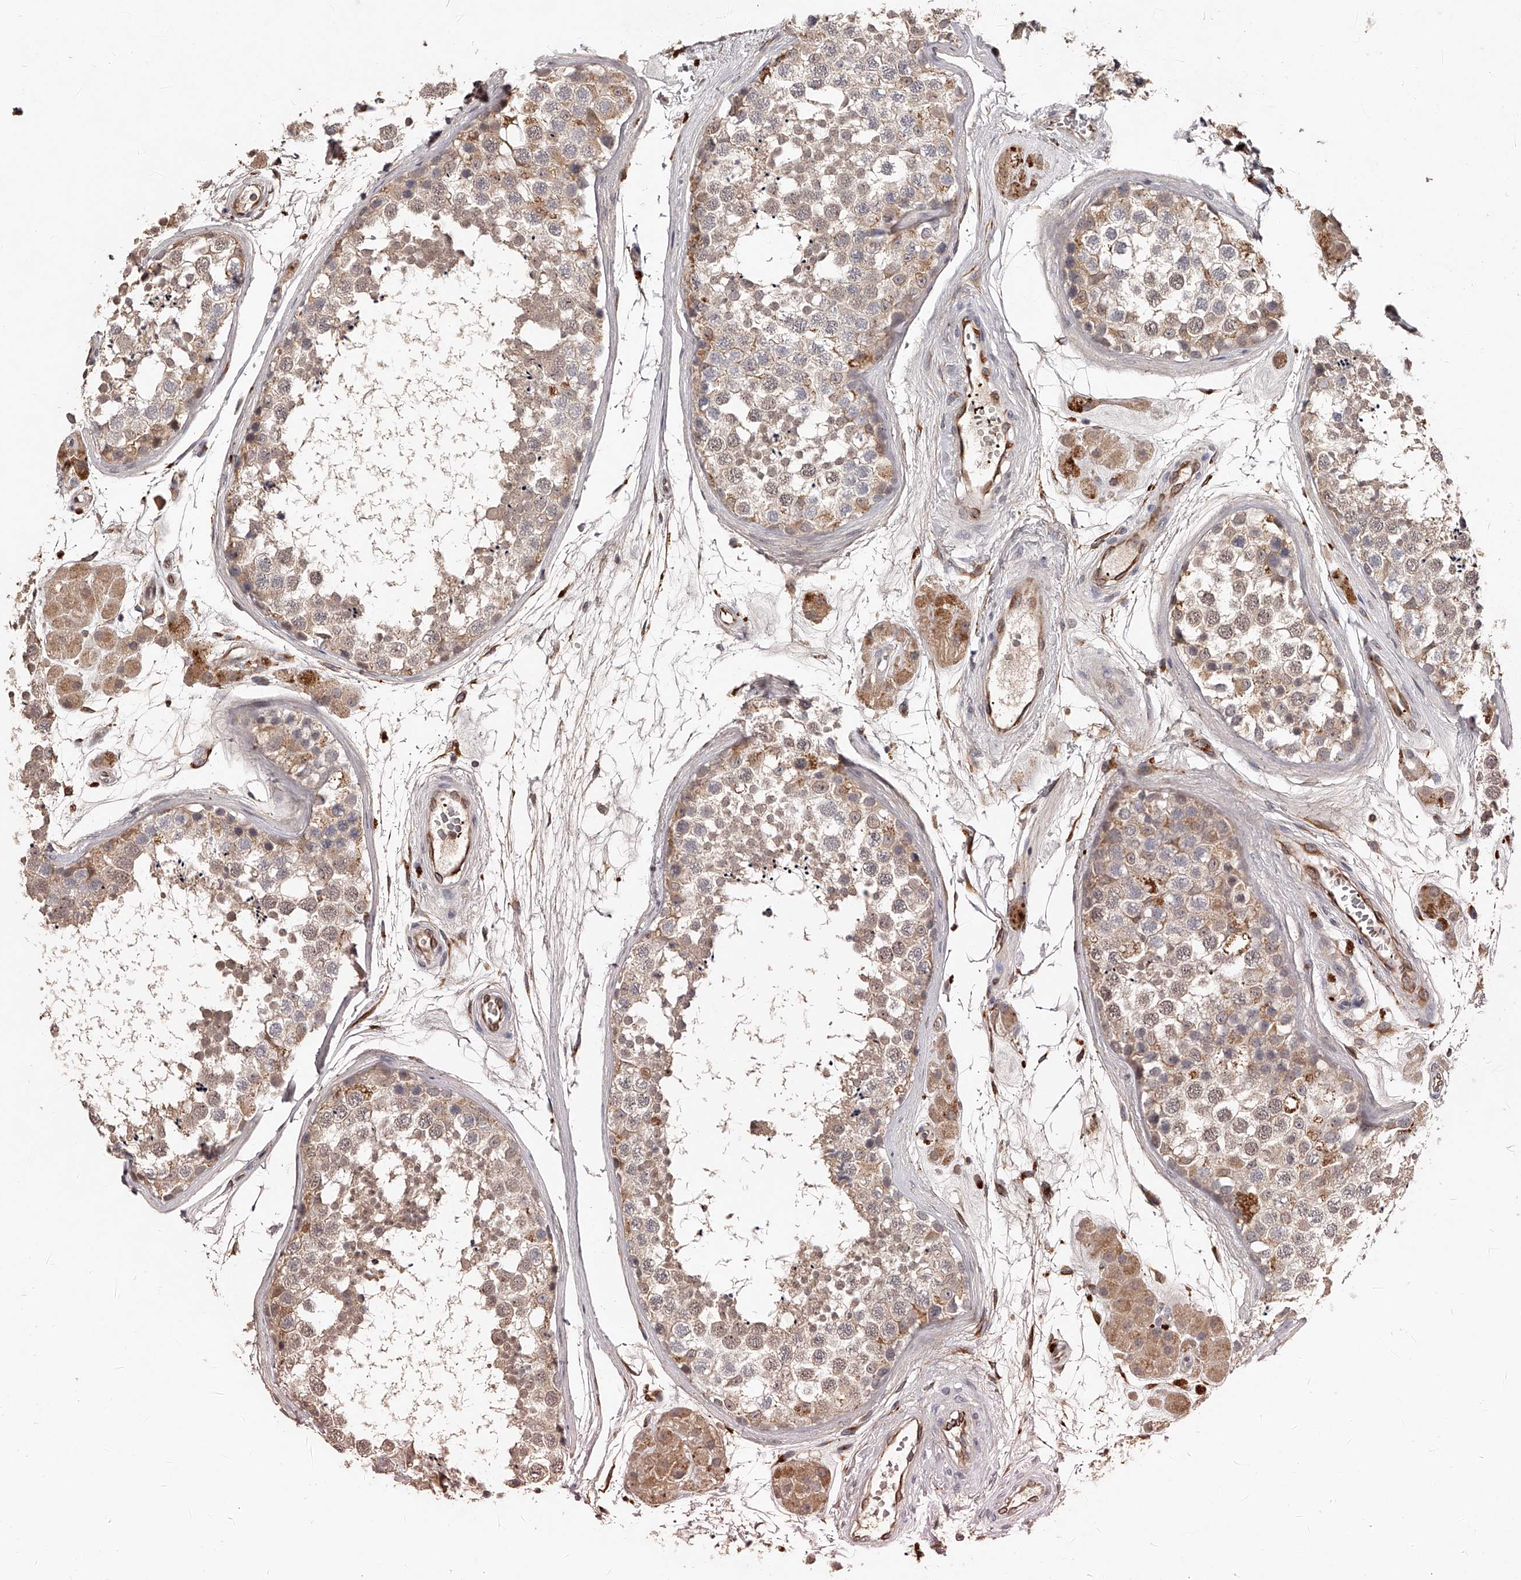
{"staining": {"intensity": "moderate", "quantity": "25%-75%", "location": "cytoplasmic/membranous,nuclear"}, "tissue": "testis", "cell_type": "Cells in seminiferous ducts", "image_type": "normal", "snomed": [{"axis": "morphology", "description": "Normal tissue, NOS"}, {"axis": "topography", "description": "Testis"}], "caption": "A micrograph showing moderate cytoplasmic/membranous,nuclear staining in approximately 25%-75% of cells in seminiferous ducts in unremarkable testis, as visualized by brown immunohistochemical staining.", "gene": "URGCP", "patient": {"sex": "male", "age": 56}}